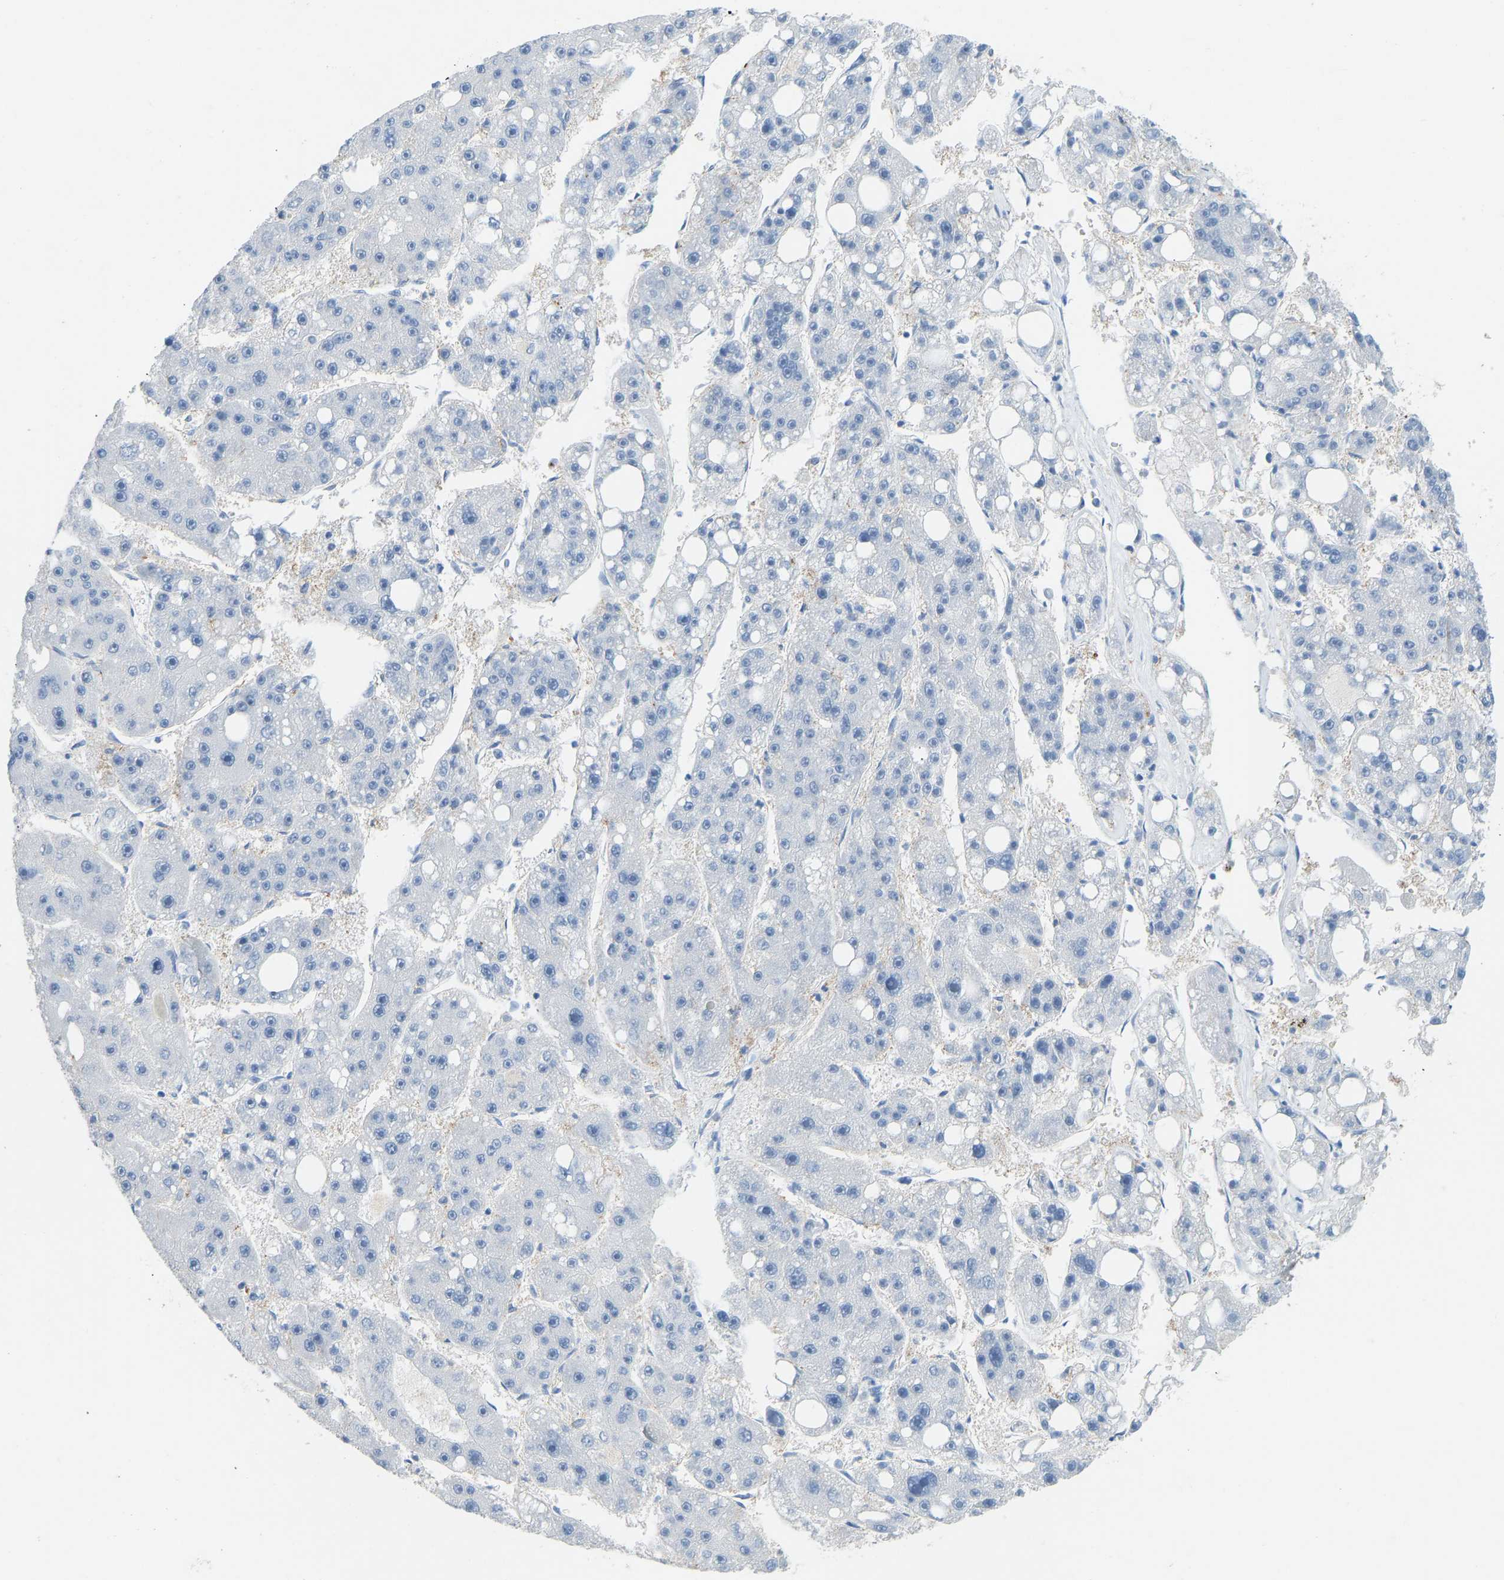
{"staining": {"intensity": "negative", "quantity": "none", "location": "none"}, "tissue": "liver cancer", "cell_type": "Tumor cells", "image_type": "cancer", "snomed": [{"axis": "morphology", "description": "Carcinoma, Hepatocellular, NOS"}, {"axis": "topography", "description": "Liver"}], "caption": "Immunohistochemistry photomicrograph of neoplastic tissue: human liver cancer stained with DAB exhibits no significant protein positivity in tumor cells.", "gene": "ATP1A1", "patient": {"sex": "female", "age": 61}}